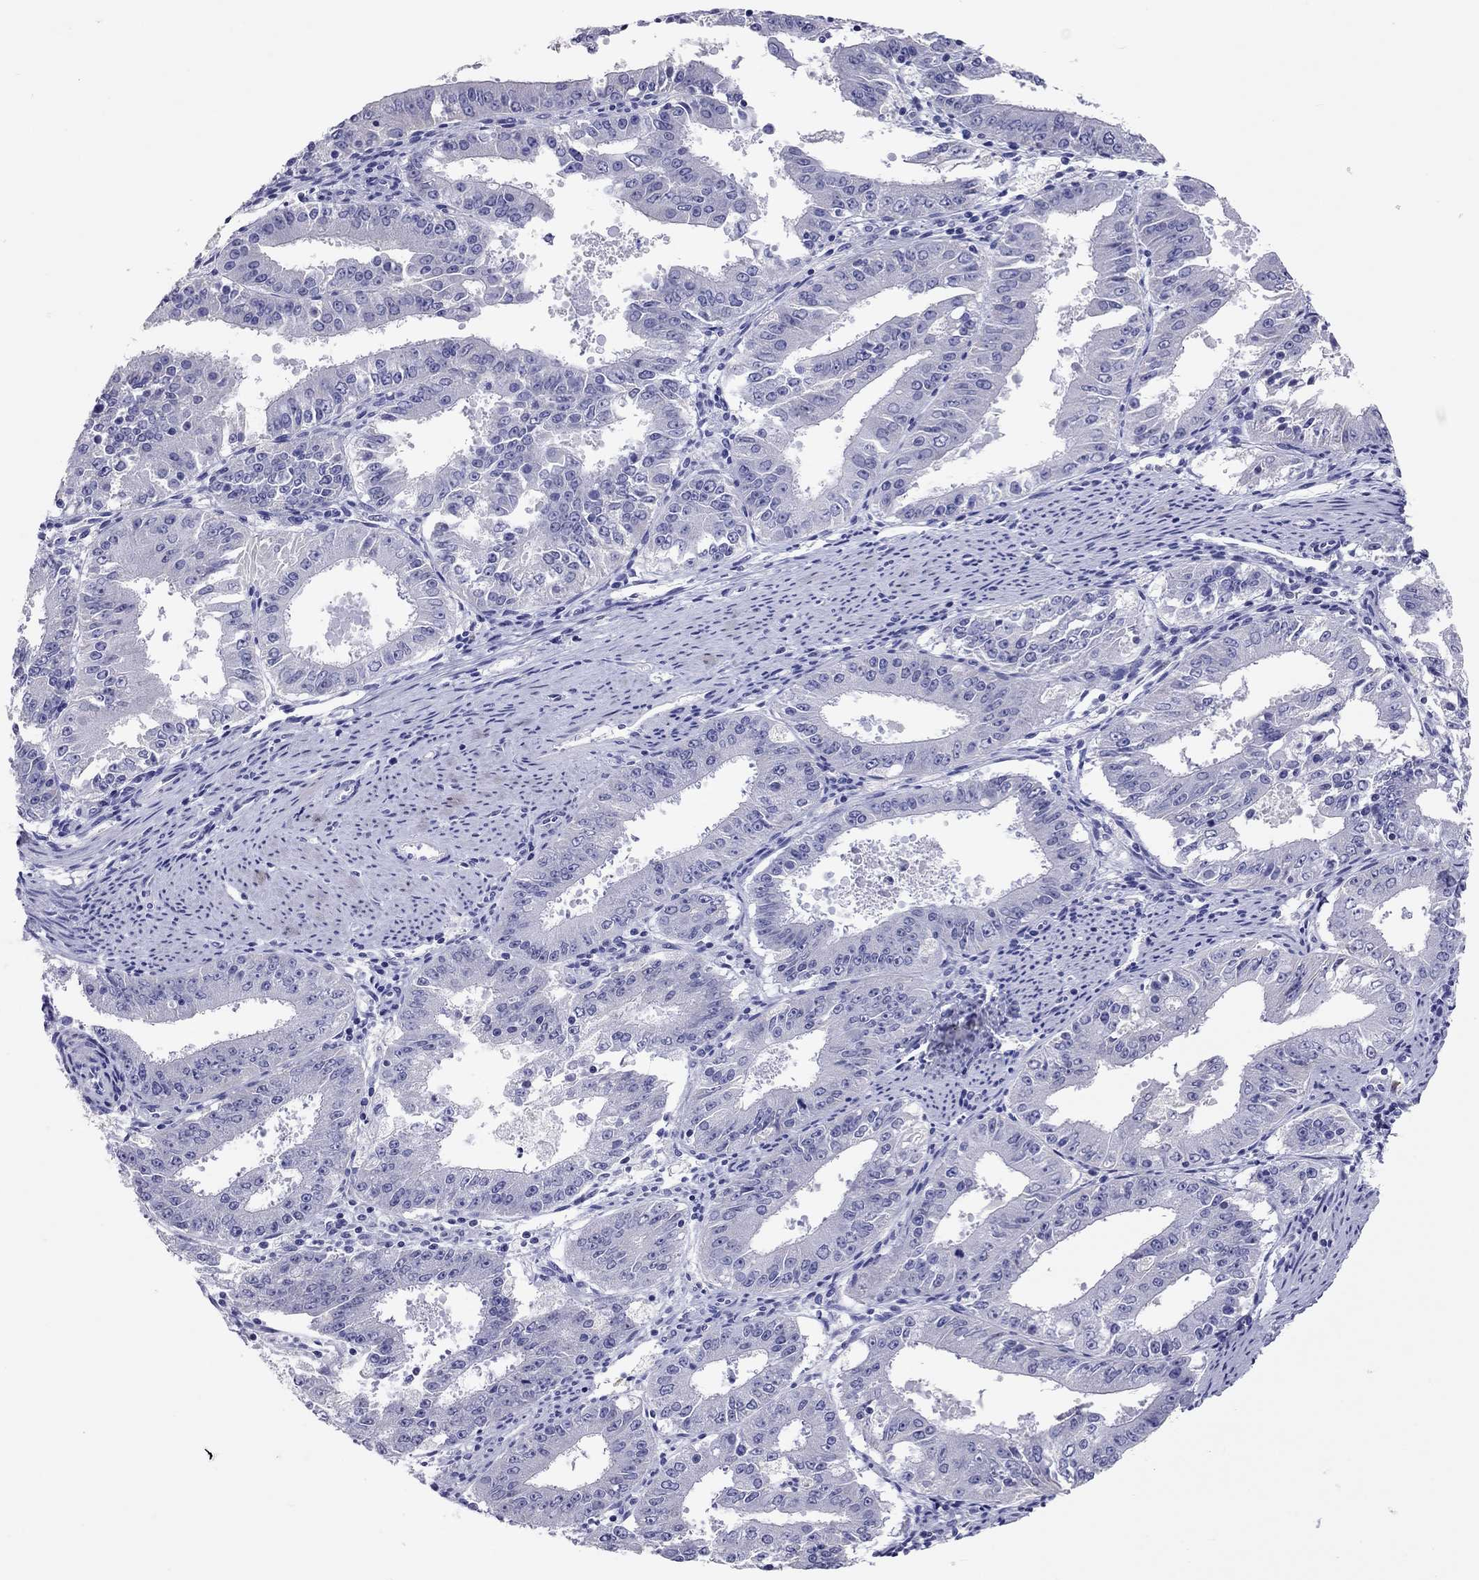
{"staining": {"intensity": "negative", "quantity": "none", "location": "none"}, "tissue": "ovarian cancer", "cell_type": "Tumor cells", "image_type": "cancer", "snomed": [{"axis": "morphology", "description": "Carcinoma, endometroid"}, {"axis": "topography", "description": "Ovary"}], "caption": "A high-resolution image shows immunohistochemistry (IHC) staining of ovarian cancer, which shows no significant staining in tumor cells. (Stains: DAB (3,3'-diaminobenzidine) immunohistochemistry (IHC) with hematoxylin counter stain, Microscopy: brightfield microscopy at high magnification).", "gene": "CALHM1", "patient": {"sex": "female", "age": 42}}